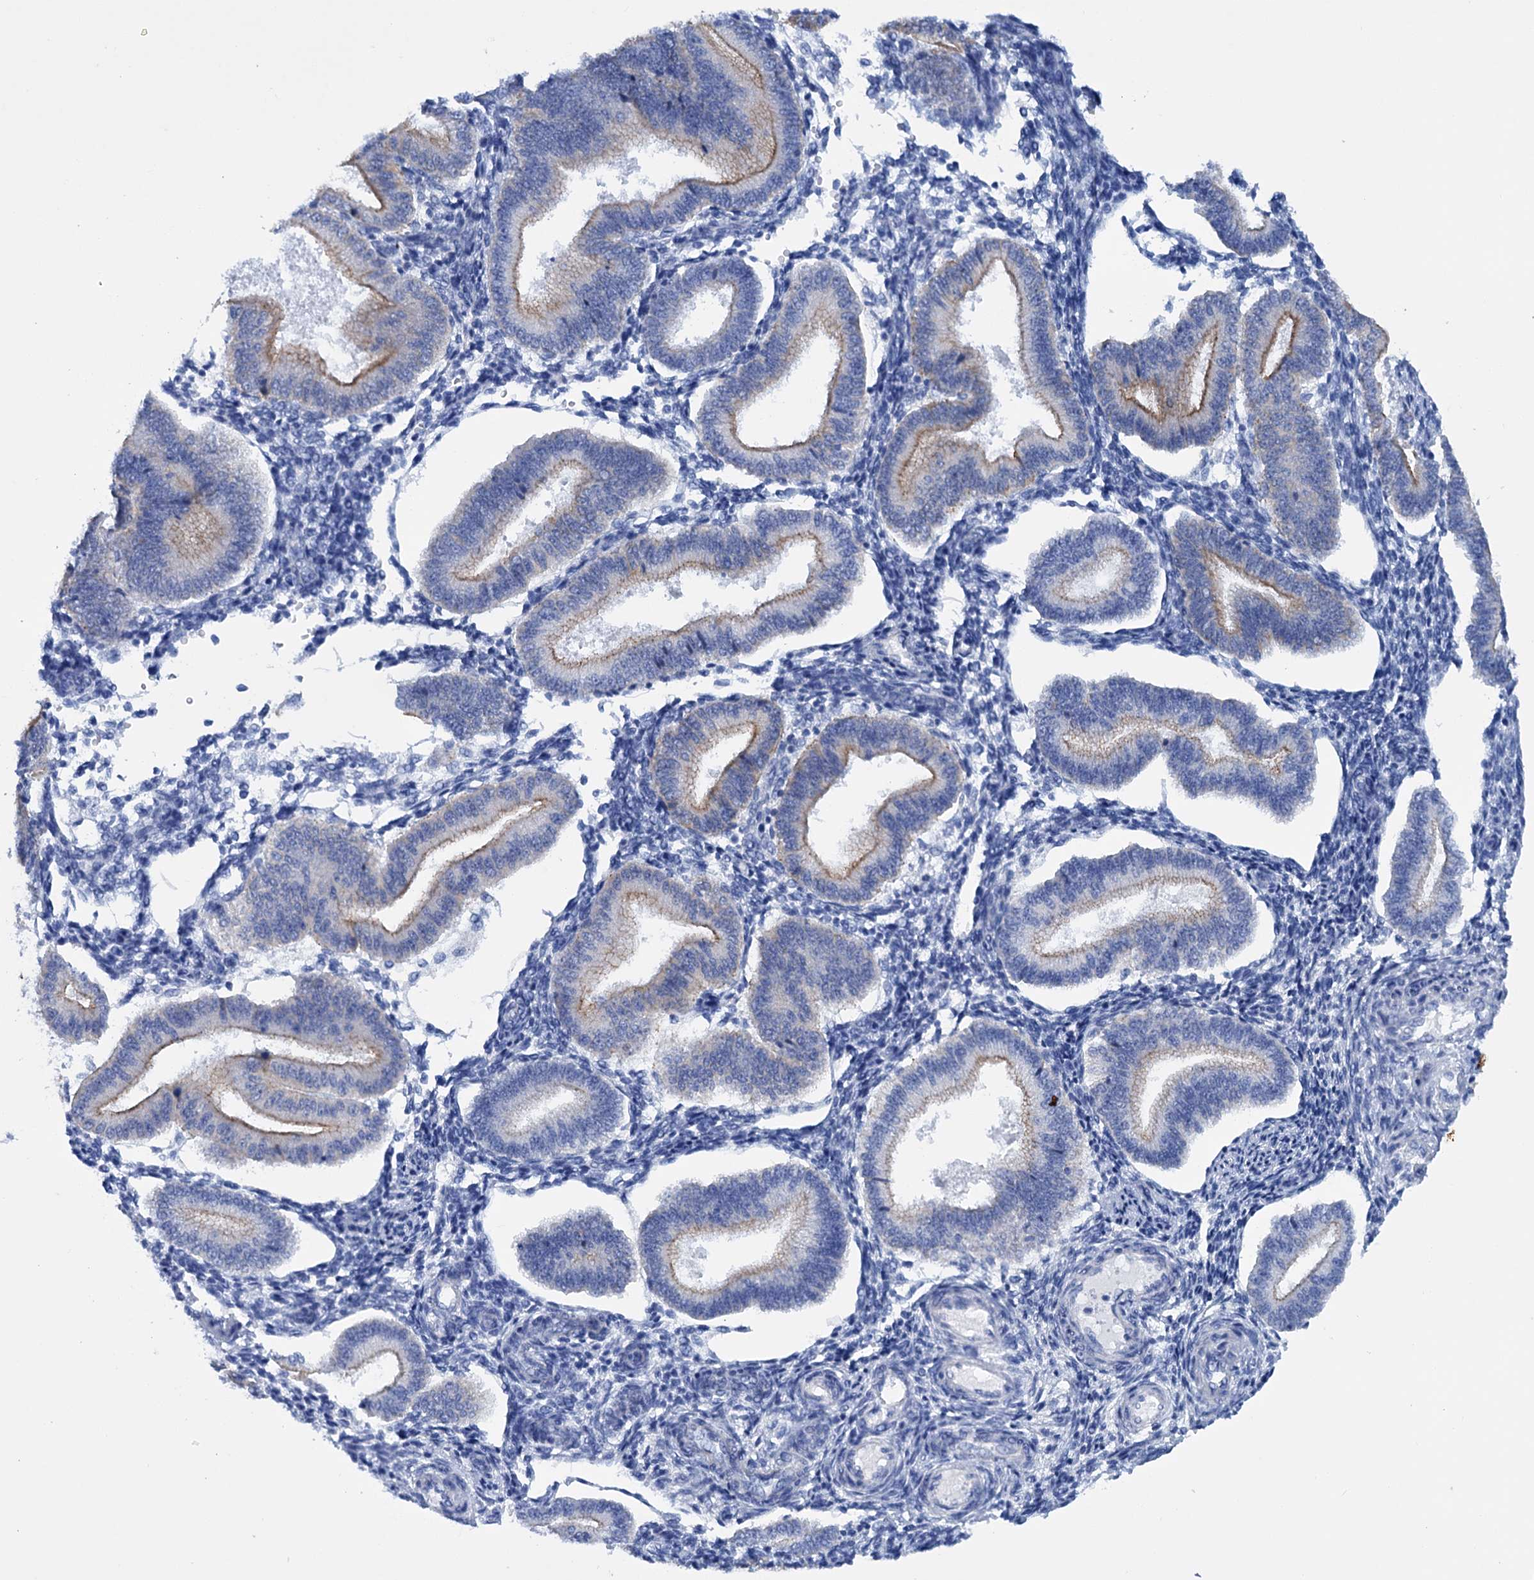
{"staining": {"intensity": "negative", "quantity": "none", "location": "none"}, "tissue": "endometrium", "cell_type": "Cells in endometrial stroma", "image_type": "normal", "snomed": [{"axis": "morphology", "description": "Normal tissue, NOS"}, {"axis": "topography", "description": "Endometrium"}], "caption": "Immunohistochemistry (IHC) of benign endometrium displays no staining in cells in endometrial stroma. The staining is performed using DAB (3,3'-diaminobenzidine) brown chromogen with nuclei counter-stained in using hematoxylin.", "gene": "FAAP20", "patient": {"sex": "female", "age": 39}}